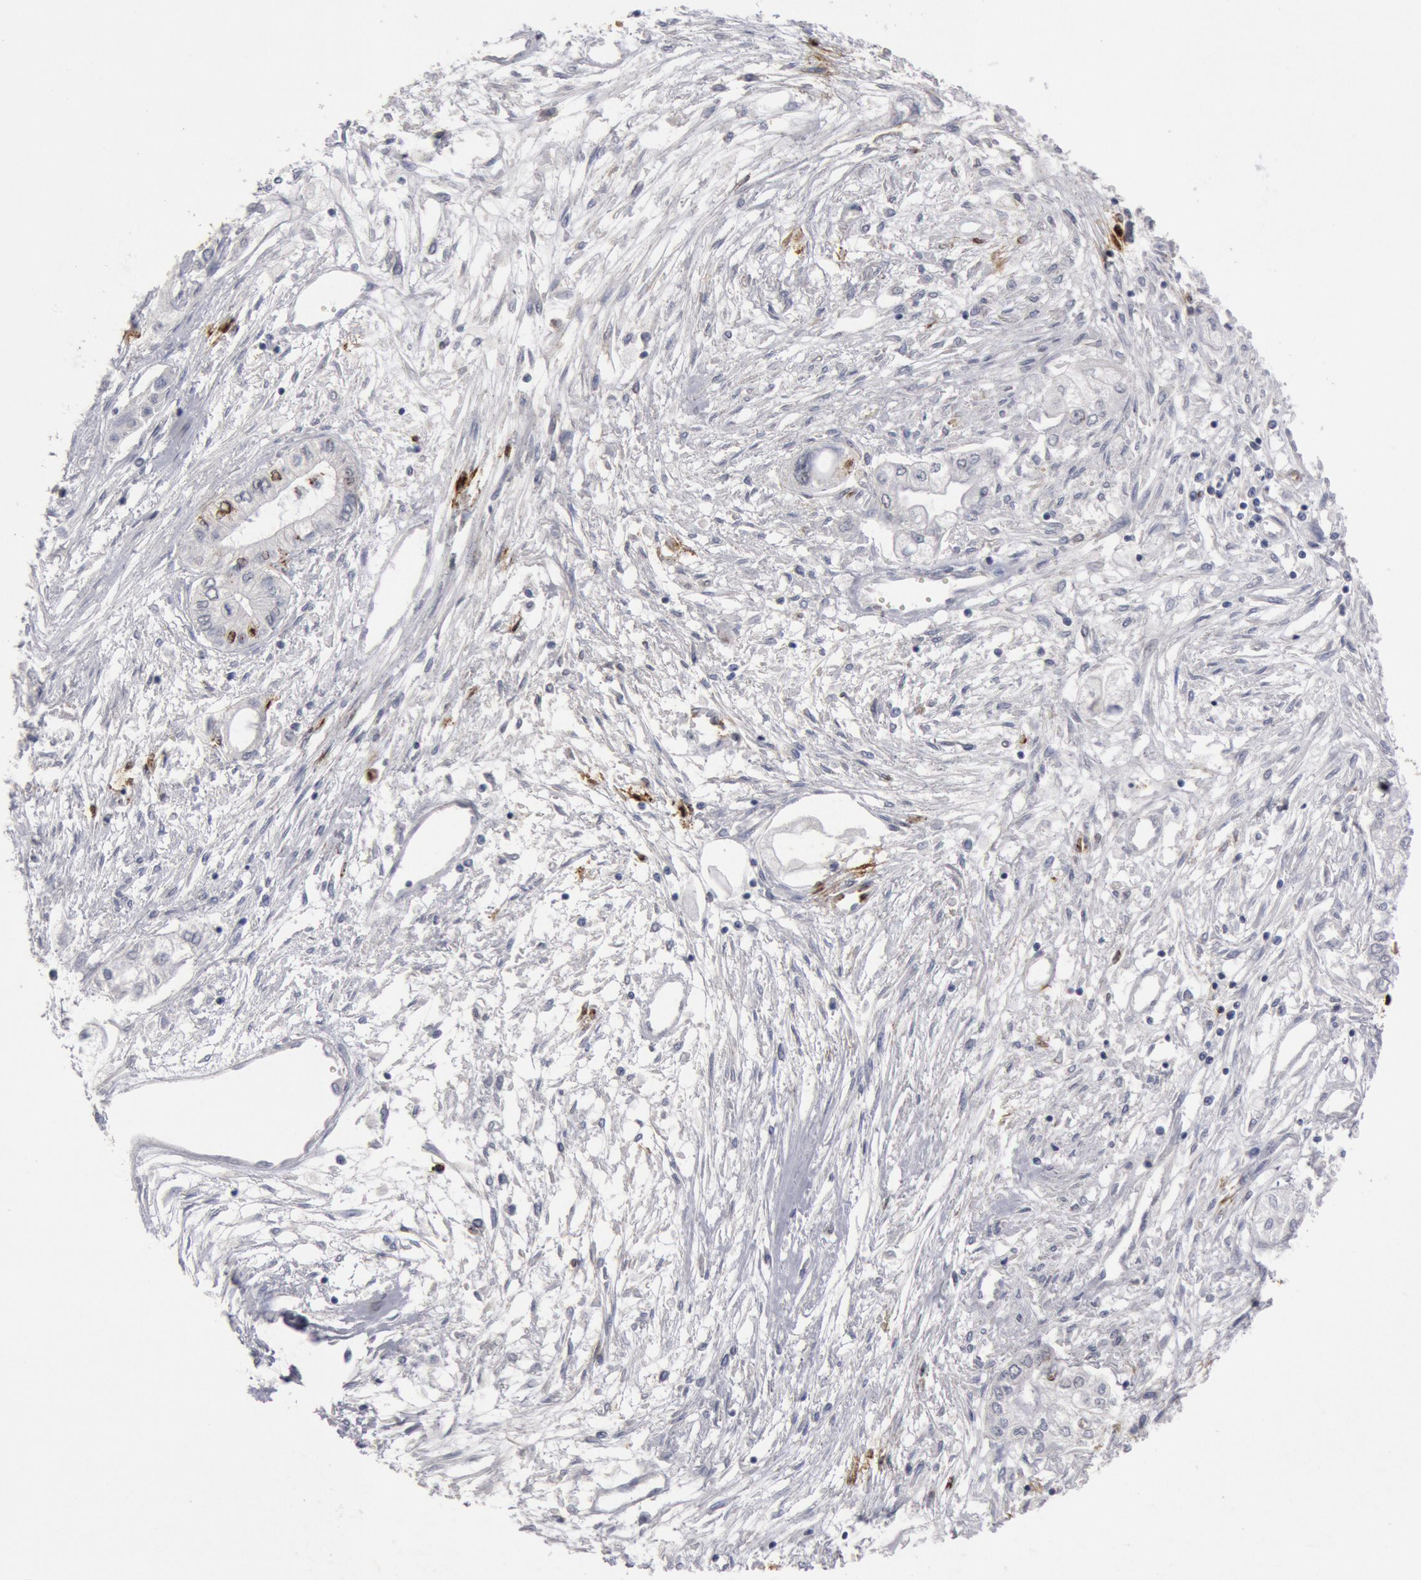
{"staining": {"intensity": "weak", "quantity": "<25%", "location": "nuclear"}, "tissue": "pancreatic cancer", "cell_type": "Tumor cells", "image_type": "cancer", "snomed": [{"axis": "morphology", "description": "Adenocarcinoma, NOS"}, {"axis": "topography", "description": "Pancreas"}], "caption": "High magnification brightfield microscopy of pancreatic cancer (adenocarcinoma) stained with DAB (3,3'-diaminobenzidine) (brown) and counterstained with hematoxylin (blue): tumor cells show no significant staining. (Stains: DAB (3,3'-diaminobenzidine) immunohistochemistry (IHC) with hematoxylin counter stain, Microscopy: brightfield microscopy at high magnification).", "gene": "FOXA2", "patient": {"sex": "male", "age": 79}}